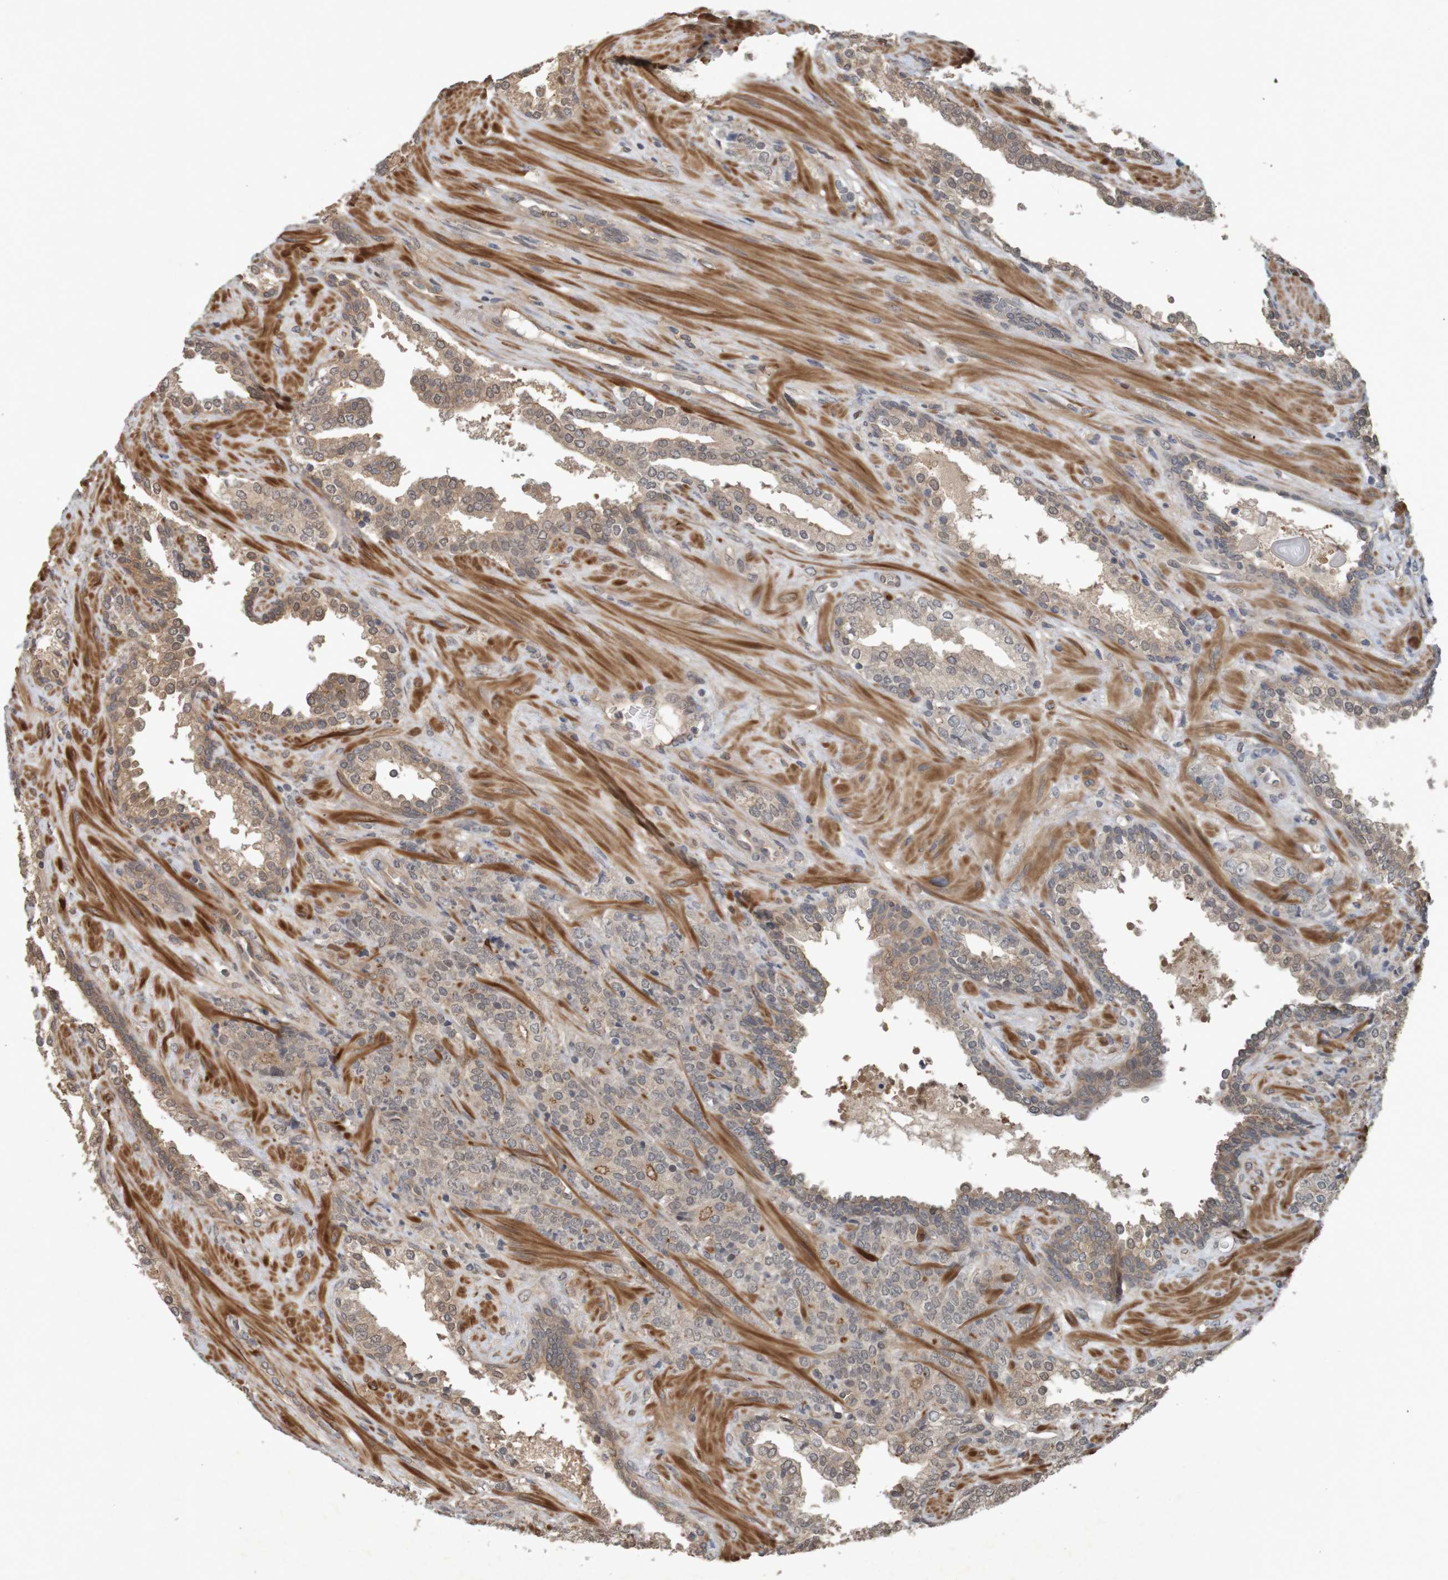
{"staining": {"intensity": "weak", "quantity": ">75%", "location": "cytoplasmic/membranous"}, "tissue": "prostate cancer", "cell_type": "Tumor cells", "image_type": "cancer", "snomed": [{"axis": "morphology", "description": "Adenocarcinoma, High grade"}, {"axis": "topography", "description": "Prostate"}], "caption": "IHC image of high-grade adenocarcinoma (prostate) stained for a protein (brown), which shows low levels of weak cytoplasmic/membranous expression in about >75% of tumor cells.", "gene": "ARHGEF11", "patient": {"sex": "male", "age": 71}}